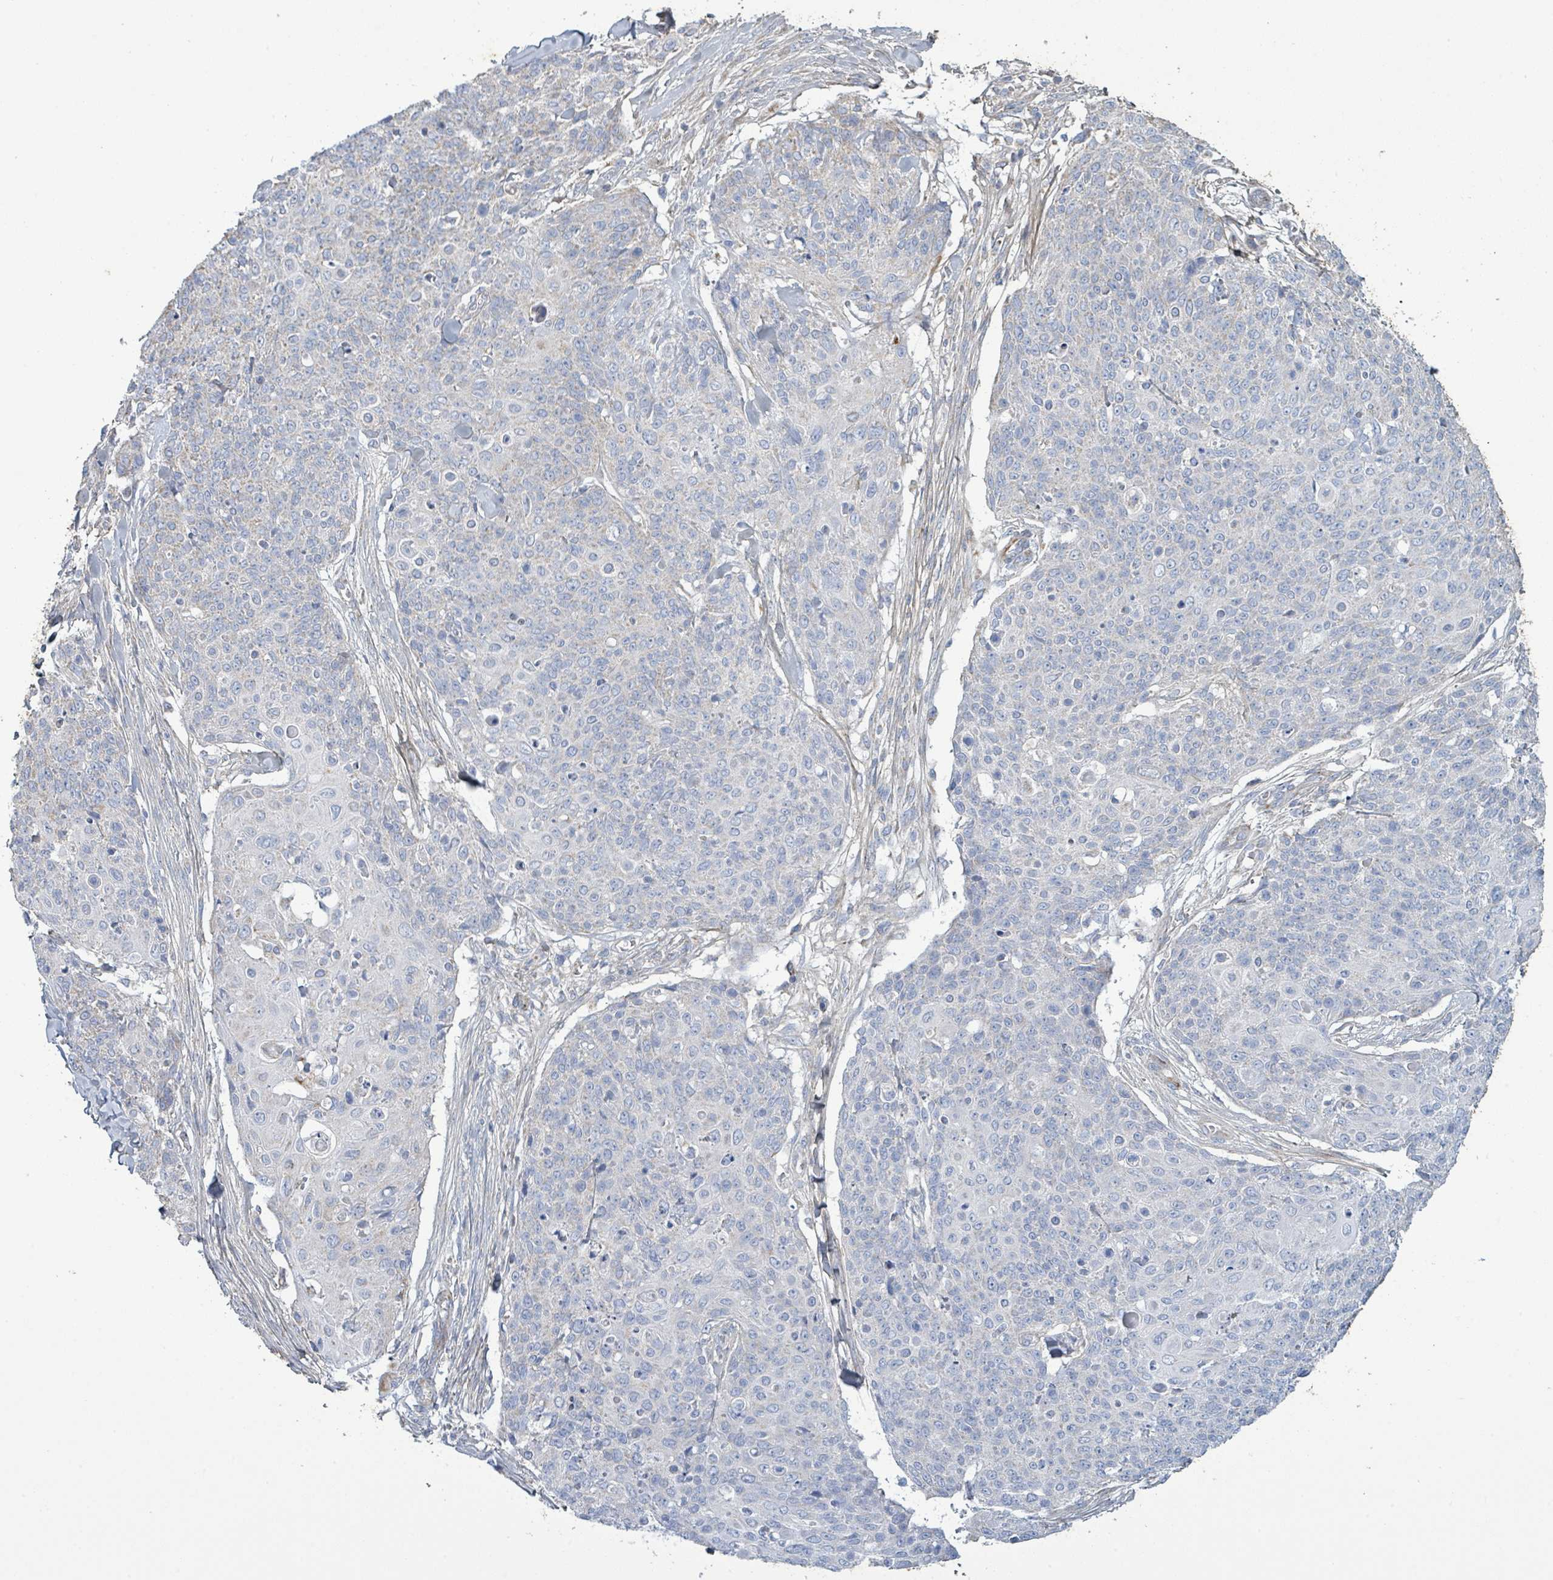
{"staining": {"intensity": "weak", "quantity": "<25%", "location": "cytoplasmic/membranous"}, "tissue": "skin cancer", "cell_type": "Tumor cells", "image_type": "cancer", "snomed": [{"axis": "morphology", "description": "Squamous cell carcinoma, NOS"}, {"axis": "topography", "description": "Skin"}, {"axis": "topography", "description": "Vulva"}], "caption": "DAB (3,3'-diaminobenzidine) immunohistochemical staining of skin cancer (squamous cell carcinoma) reveals no significant expression in tumor cells.", "gene": "ALG12", "patient": {"sex": "female", "age": 85}}